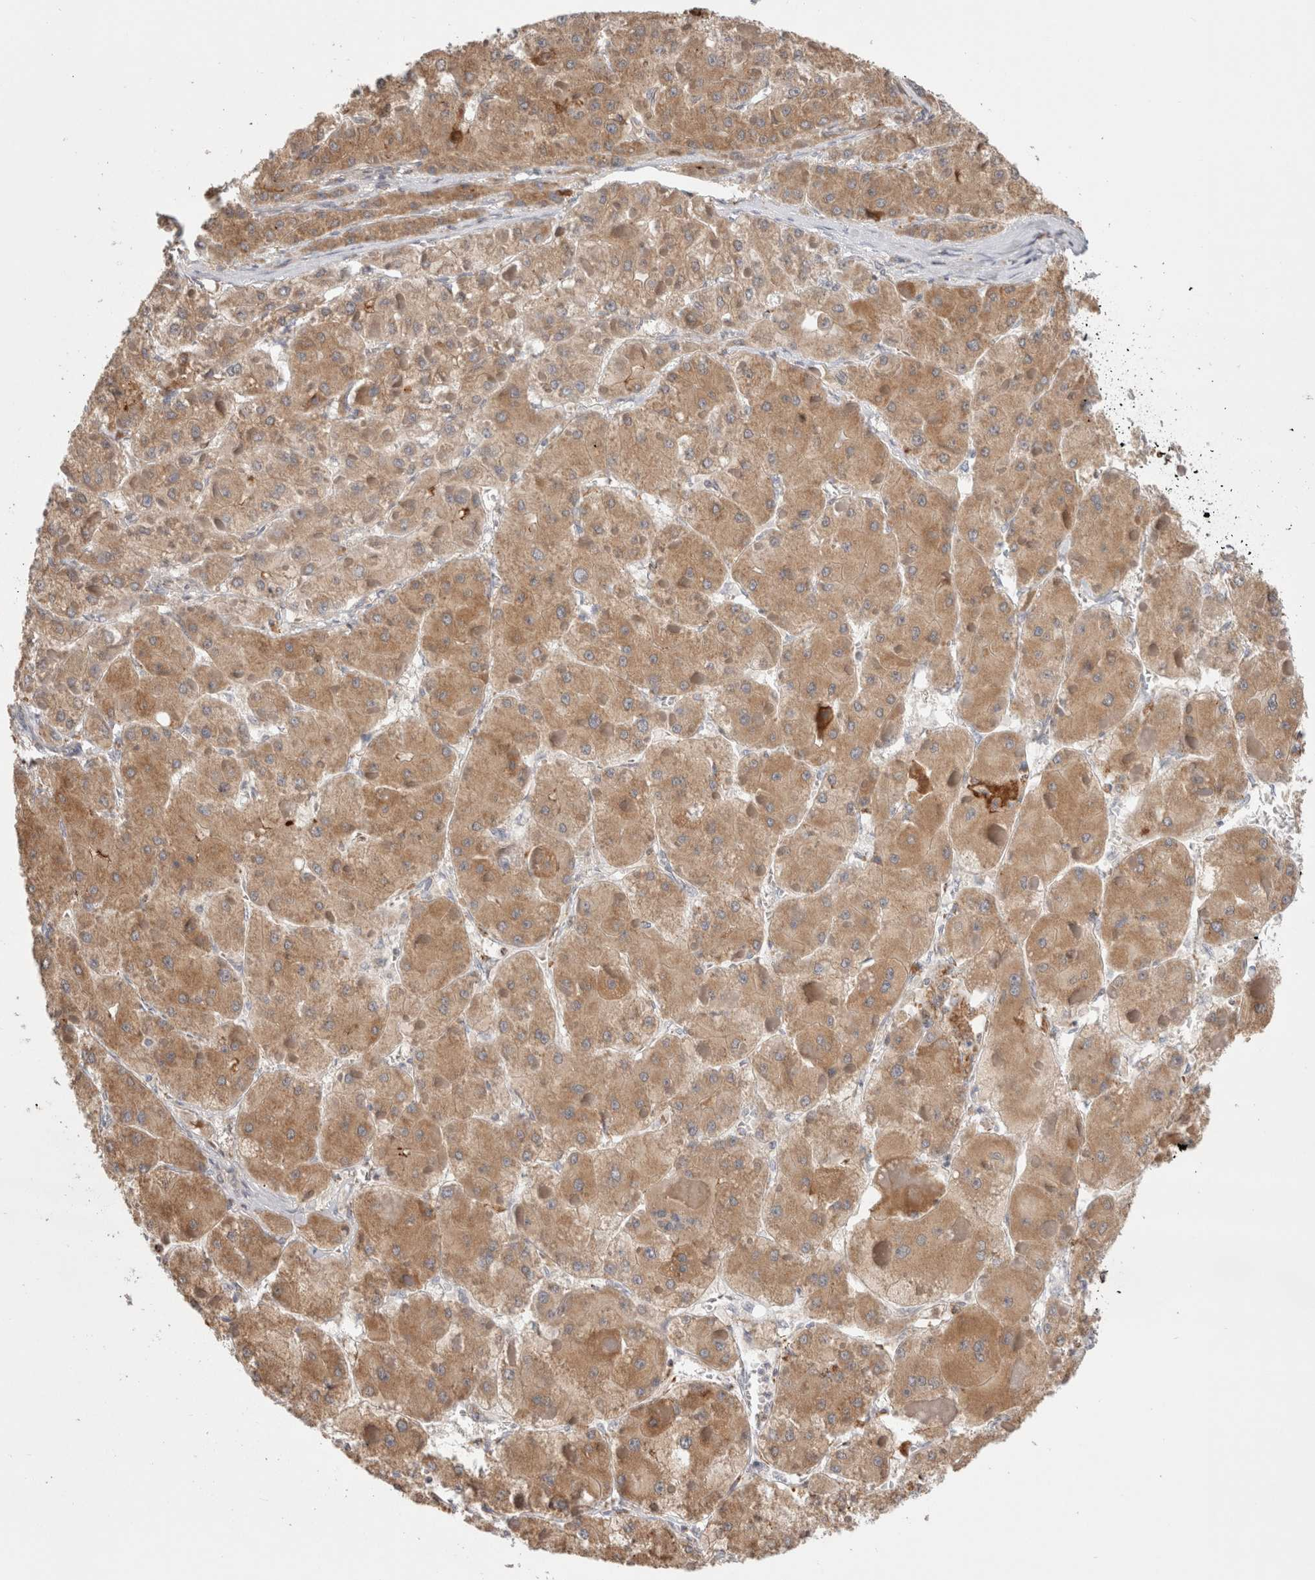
{"staining": {"intensity": "moderate", "quantity": ">75%", "location": "cytoplasmic/membranous"}, "tissue": "liver cancer", "cell_type": "Tumor cells", "image_type": "cancer", "snomed": [{"axis": "morphology", "description": "Carcinoma, Hepatocellular, NOS"}, {"axis": "topography", "description": "Liver"}], "caption": "The micrograph displays staining of liver hepatocellular carcinoma, revealing moderate cytoplasmic/membranous protein expression (brown color) within tumor cells.", "gene": "HROB", "patient": {"sex": "female", "age": 73}}